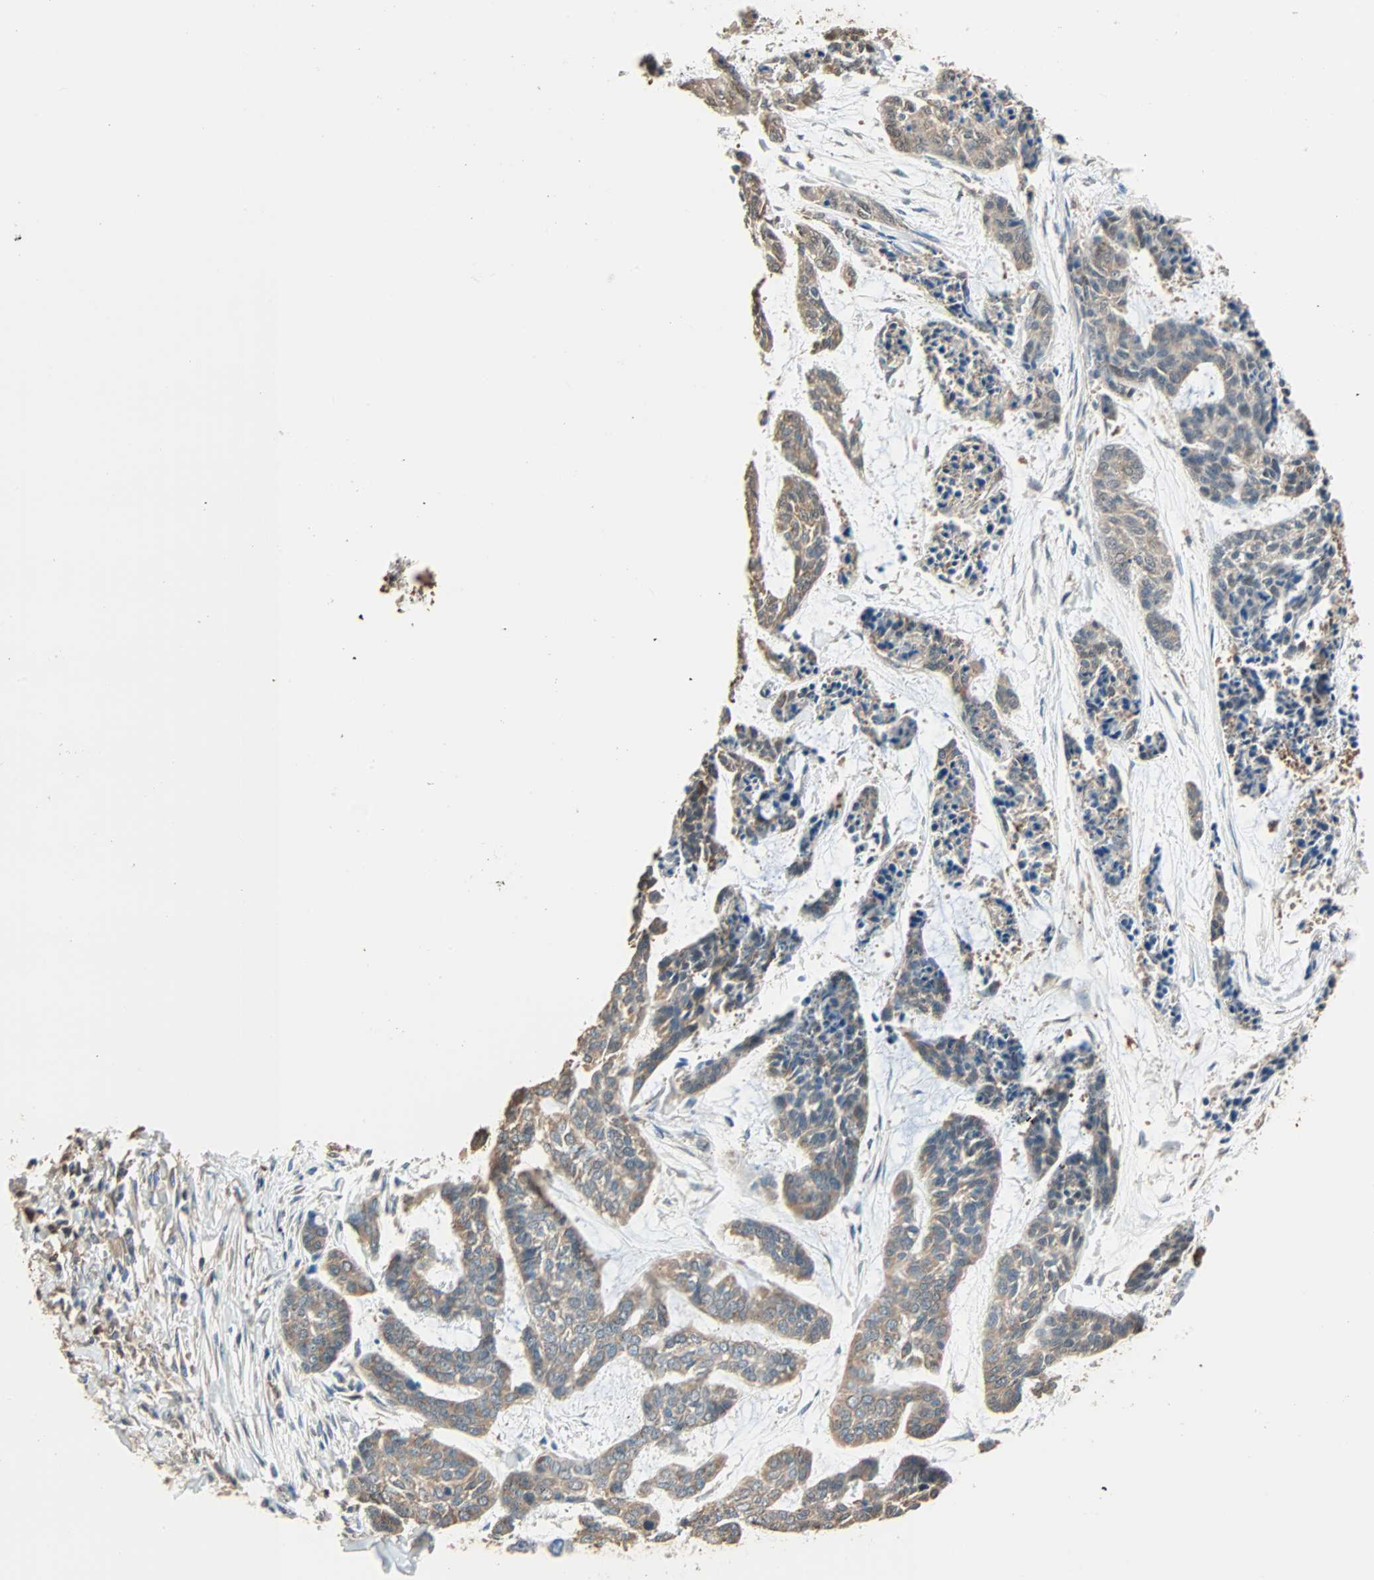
{"staining": {"intensity": "weak", "quantity": ">75%", "location": "cytoplasmic/membranous"}, "tissue": "skin cancer", "cell_type": "Tumor cells", "image_type": "cancer", "snomed": [{"axis": "morphology", "description": "Basal cell carcinoma"}, {"axis": "topography", "description": "Skin"}], "caption": "DAB immunohistochemical staining of skin basal cell carcinoma exhibits weak cytoplasmic/membranous protein positivity in about >75% of tumor cells. (Brightfield microscopy of DAB IHC at high magnification).", "gene": "PRDX1", "patient": {"sex": "female", "age": 64}}